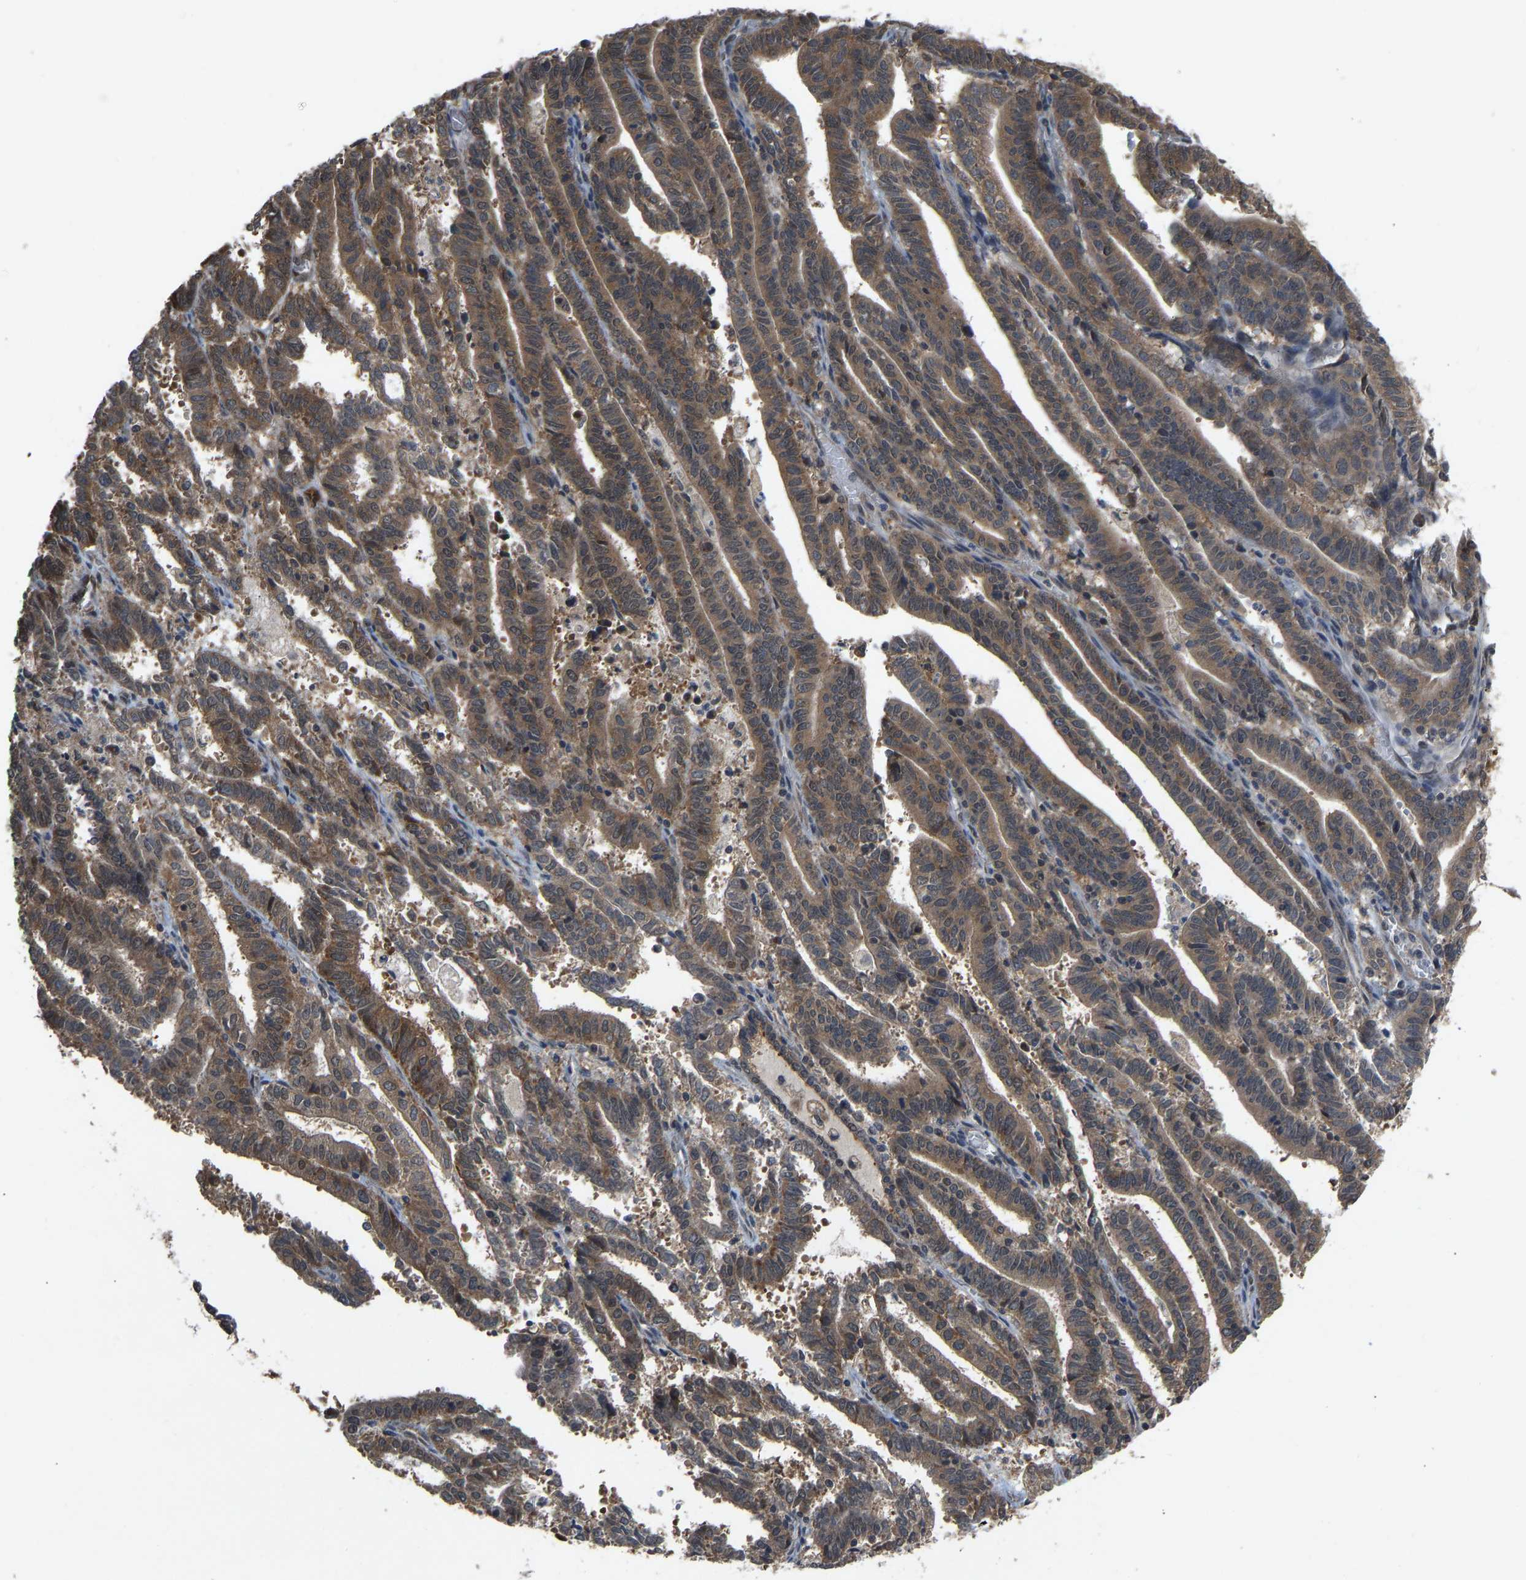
{"staining": {"intensity": "moderate", "quantity": ">75%", "location": "cytoplasmic/membranous"}, "tissue": "endometrial cancer", "cell_type": "Tumor cells", "image_type": "cancer", "snomed": [{"axis": "morphology", "description": "Adenocarcinoma, NOS"}, {"axis": "topography", "description": "Uterus"}], "caption": "Protein analysis of endometrial cancer tissue exhibits moderate cytoplasmic/membranous staining in about >75% of tumor cells.", "gene": "CCT8", "patient": {"sex": "female", "age": 83}}